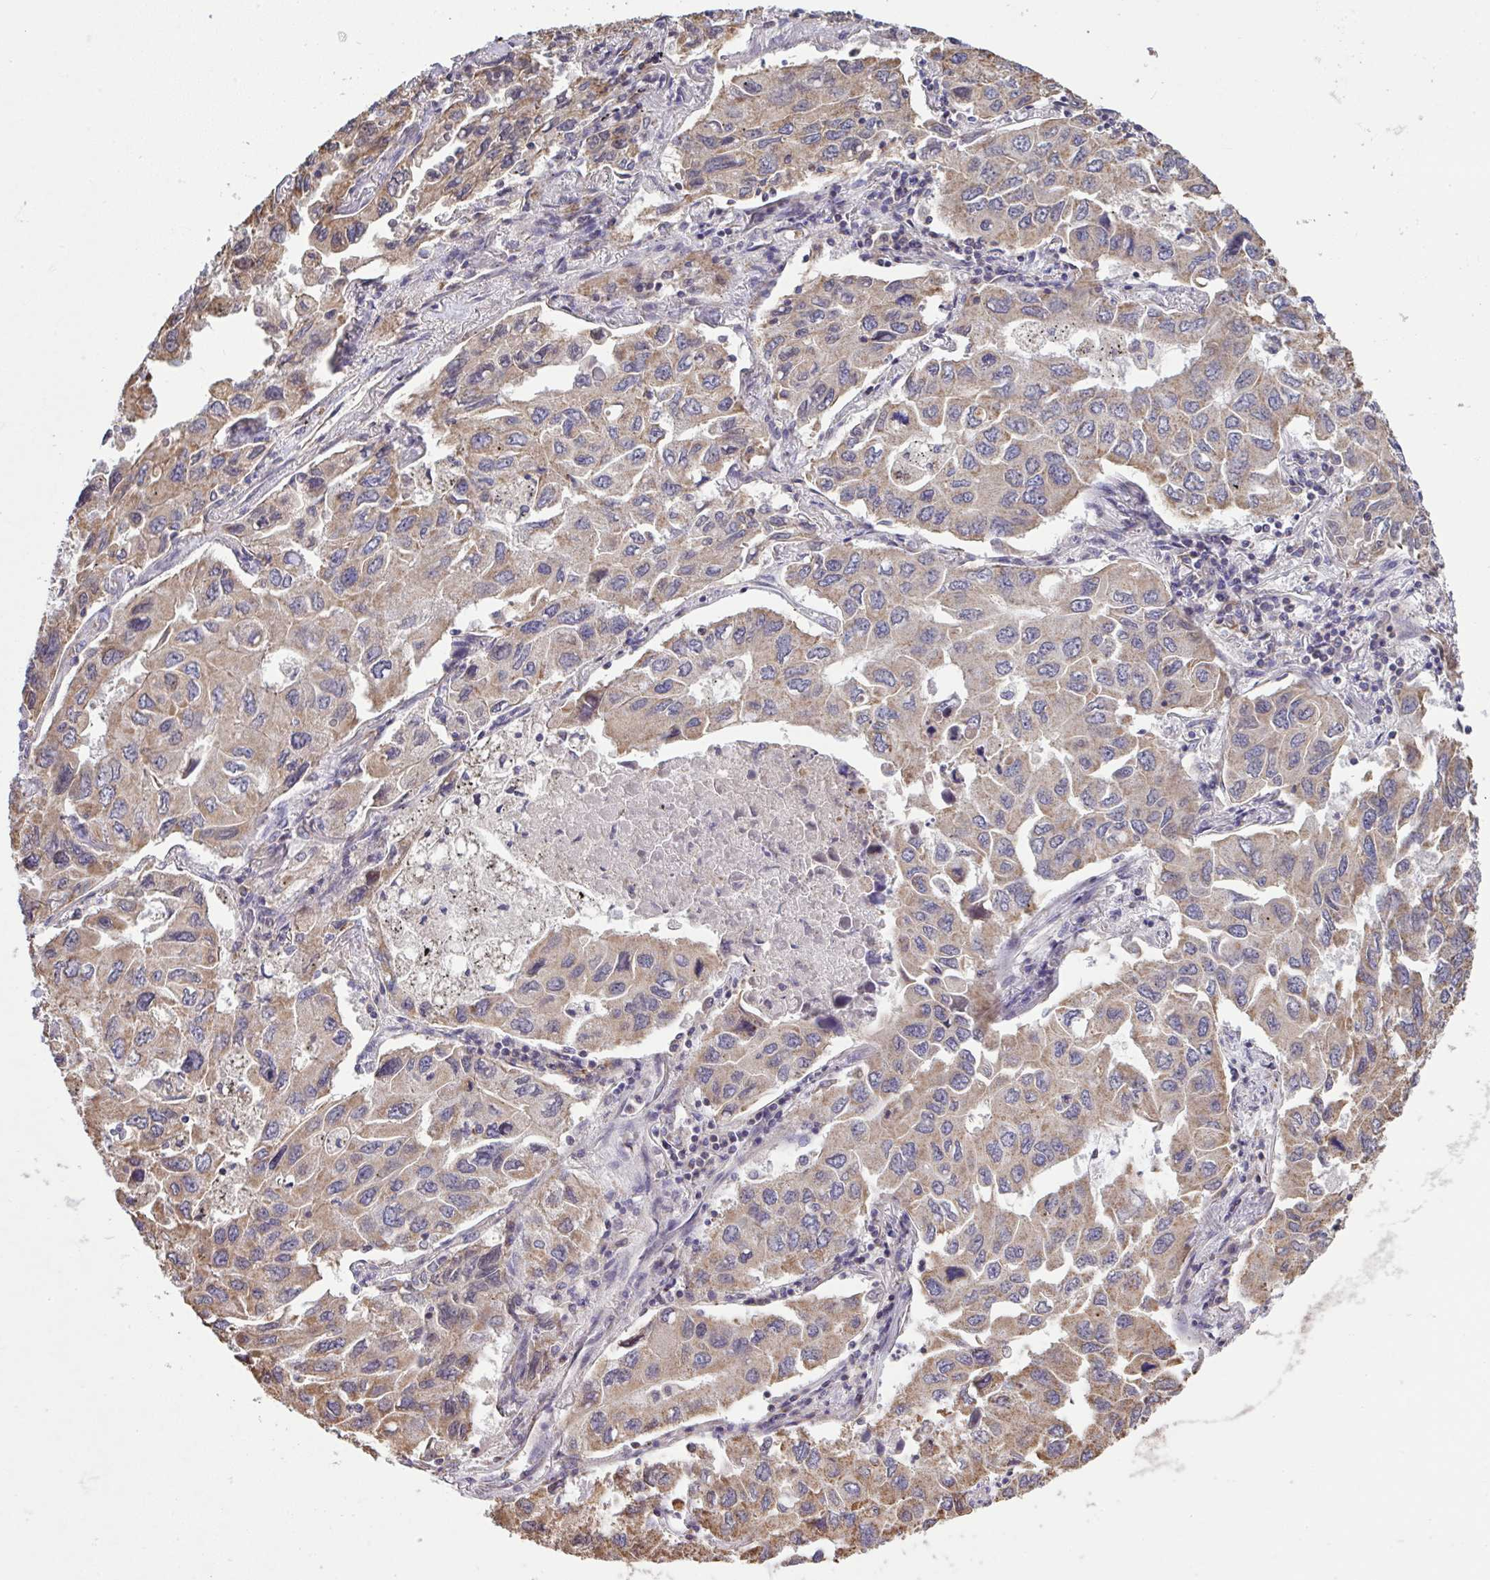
{"staining": {"intensity": "weak", "quantity": ">75%", "location": "cytoplasmic/membranous"}, "tissue": "lung cancer", "cell_type": "Tumor cells", "image_type": "cancer", "snomed": [{"axis": "morphology", "description": "Adenocarcinoma, NOS"}, {"axis": "topography", "description": "Lung"}], "caption": "The immunohistochemical stain labels weak cytoplasmic/membranous staining in tumor cells of lung cancer tissue.", "gene": "PPM1H", "patient": {"sex": "male", "age": 64}}